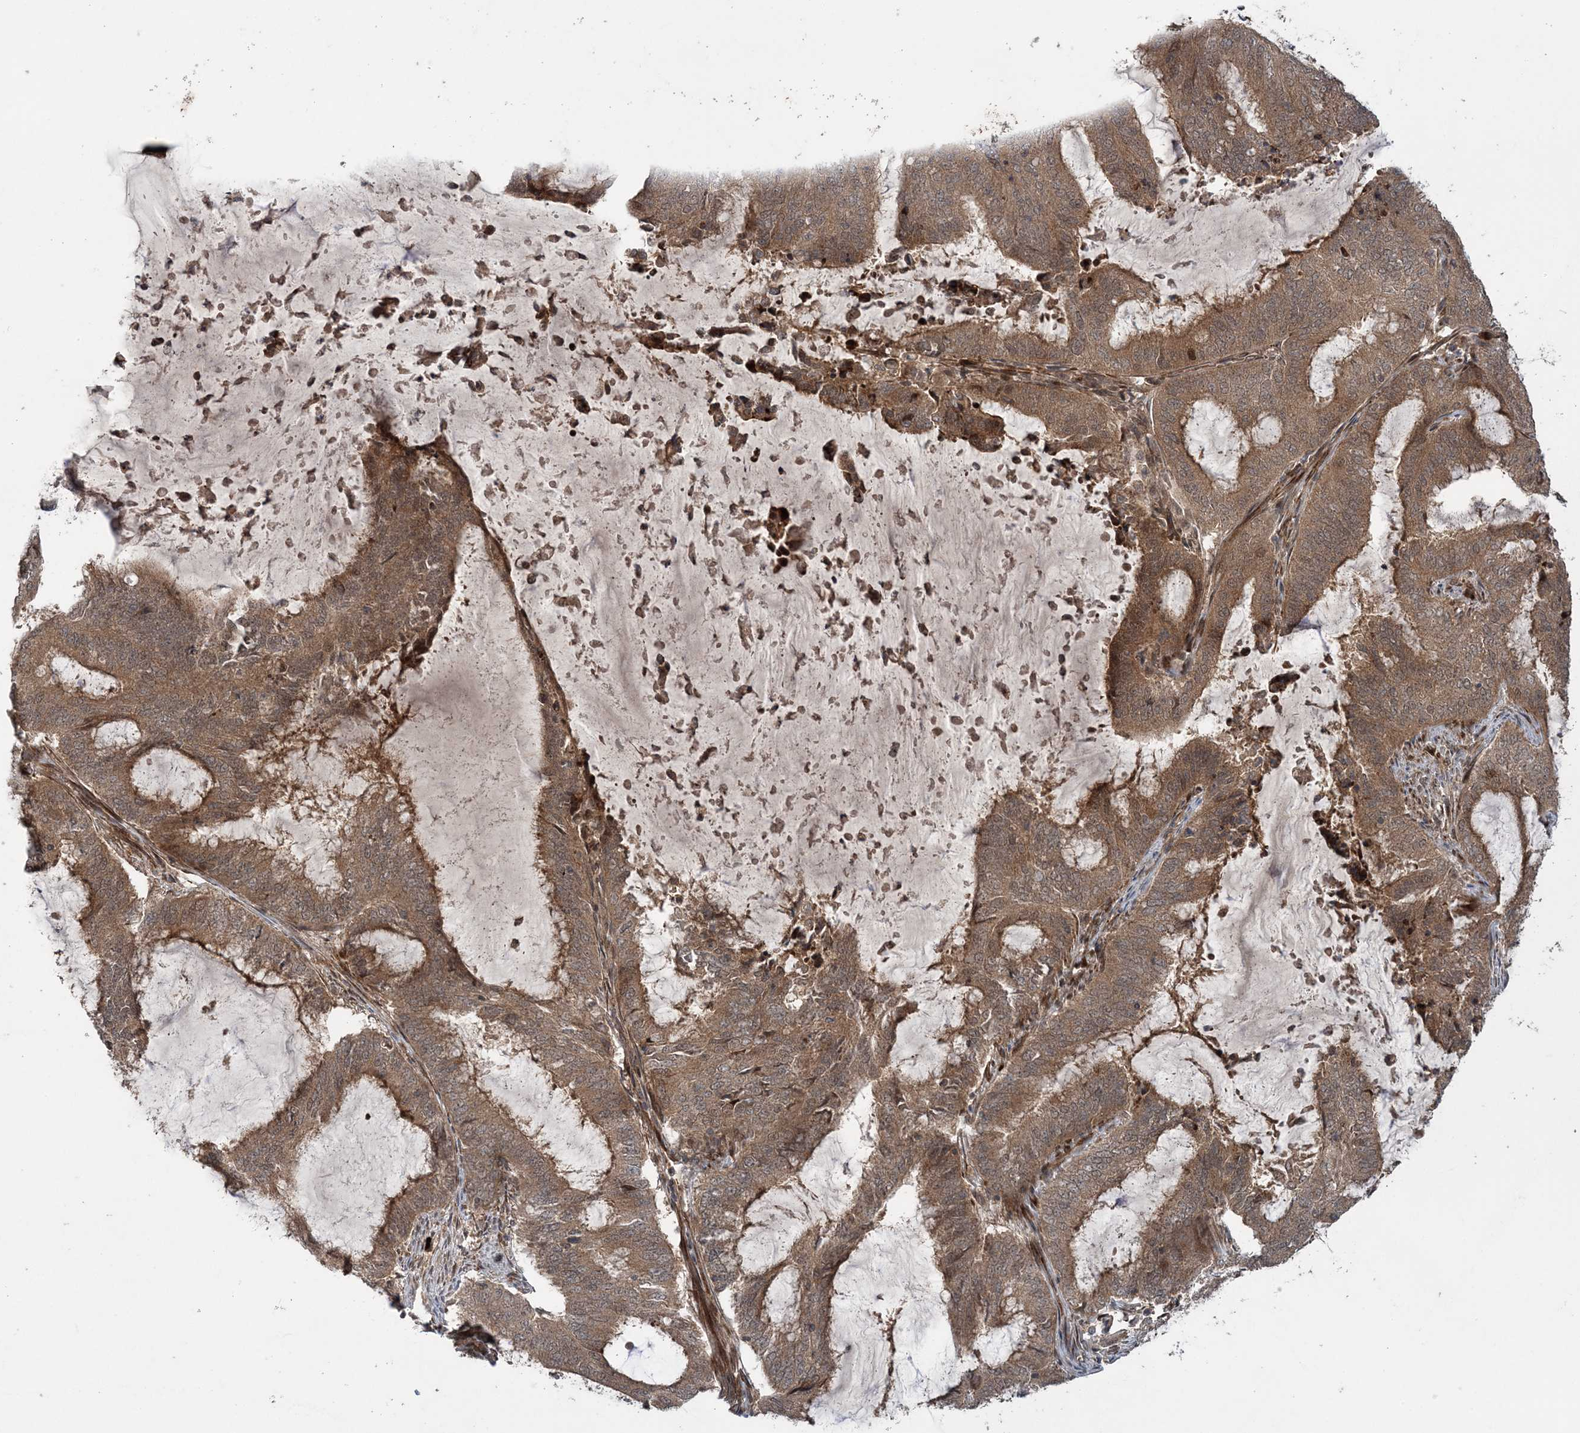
{"staining": {"intensity": "moderate", "quantity": ">75%", "location": "cytoplasmic/membranous"}, "tissue": "endometrial cancer", "cell_type": "Tumor cells", "image_type": "cancer", "snomed": [{"axis": "morphology", "description": "Adenocarcinoma, NOS"}, {"axis": "topography", "description": "Endometrium"}], "caption": "An image of adenocarcinoma (endometrial) stained for a protein reveals moderate cytoplasmic/membranous brown staining in tumor cells.", "gene": "UBTD2", "patient": {"sex": "female", "age": 51}}